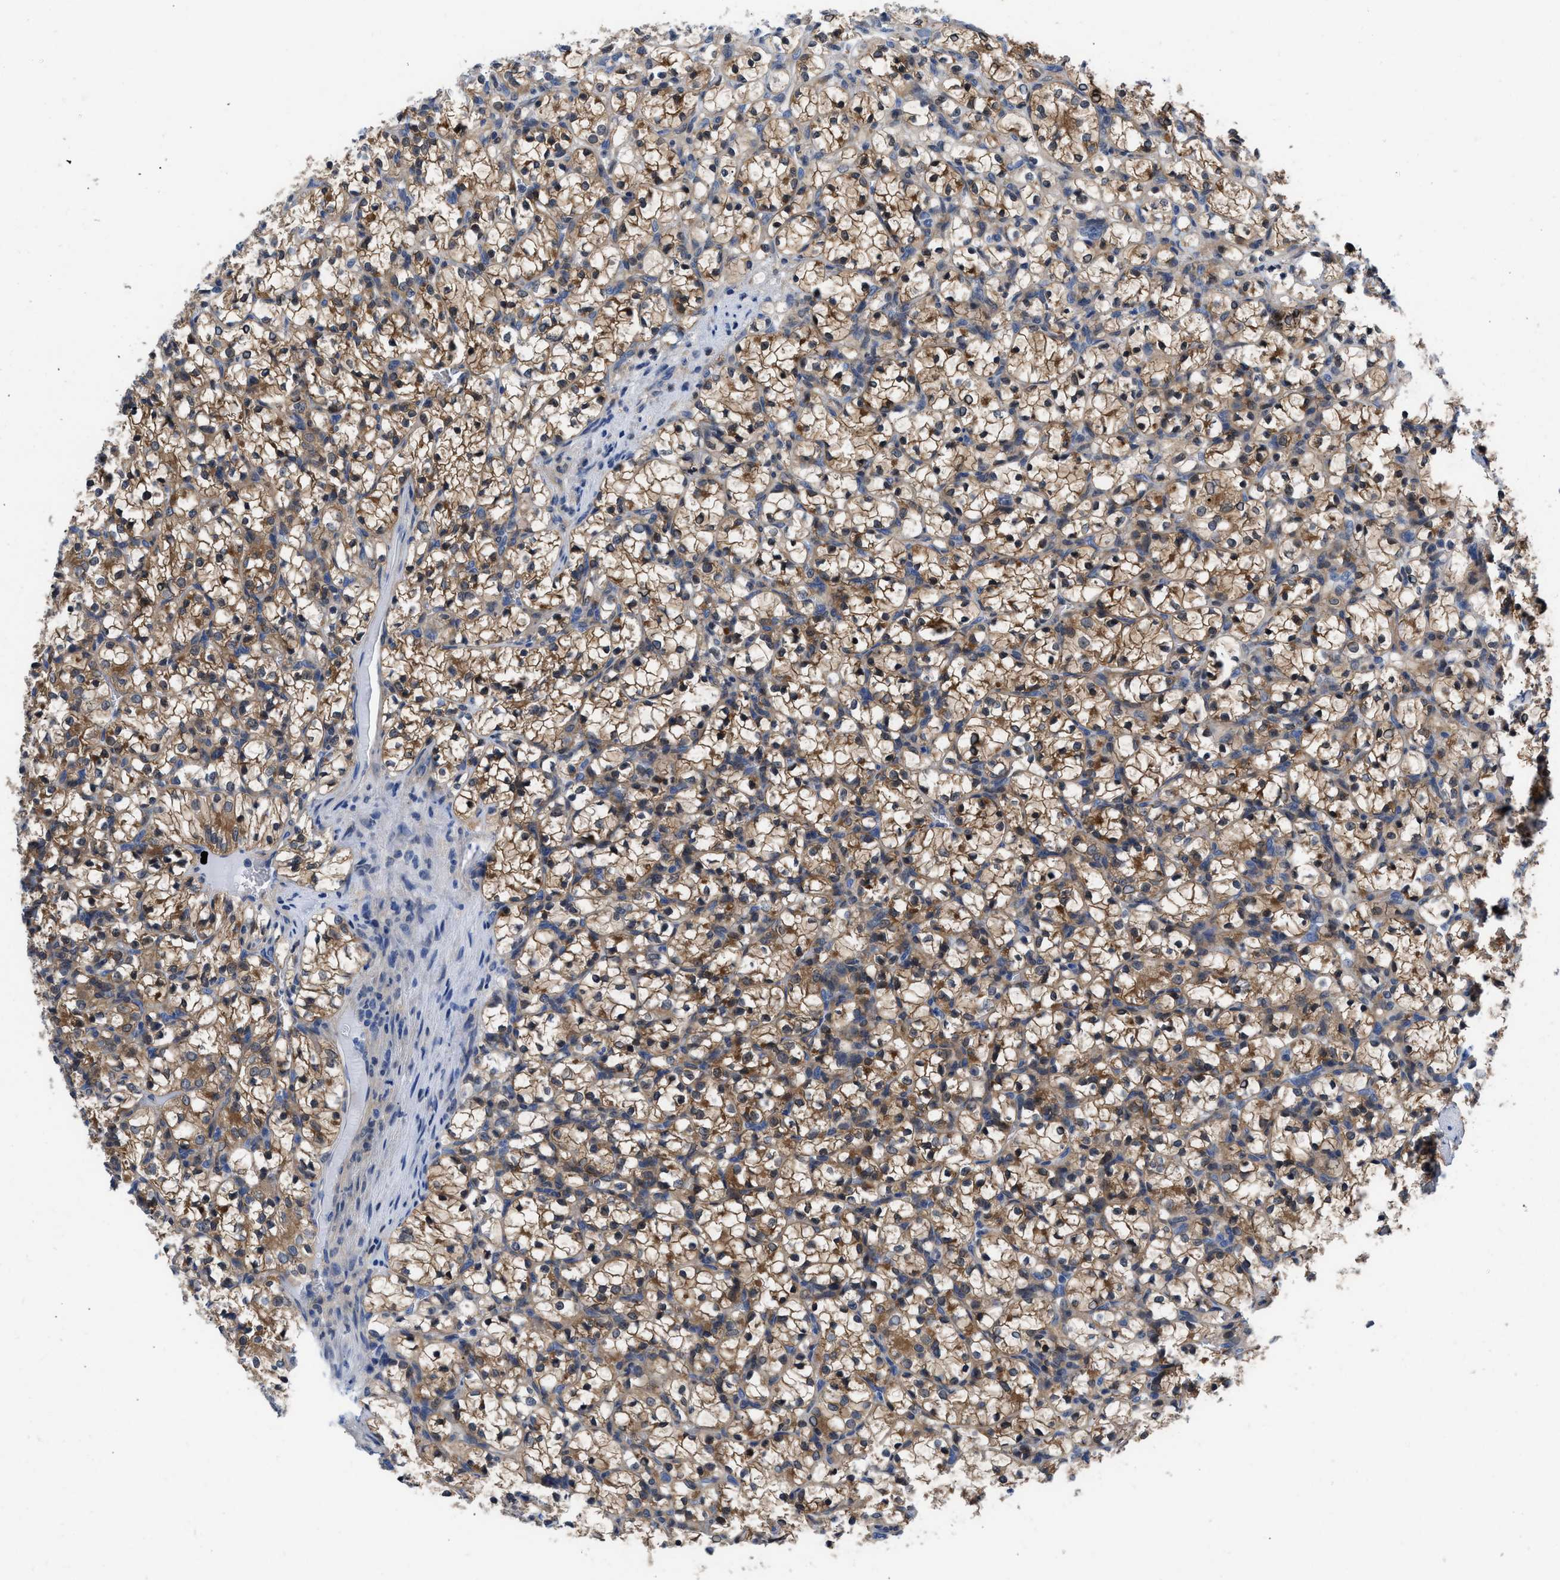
{"staining": {"intensity": "moderate", "quantity": ">75%", "location": "cytoplasmic/membranous"}, "tissue": "renal cancer", "cell_type": "Tumor cells", "image_type": "cancer", "snomed": [{"axis": "morphology", "description": "Adenocarcinoma, NOS"}, {"axis": "topography", "description": "Kidney"}], "caption": "IHC image of neoplastic tissue: human adenocarcinoma (renal) stained using immunohistochemistry (IHC) displays medium levels of moderate protein expression localized specifically in the cytoplasmic/membranous of tumor cells, appearing as a cytoplasmic/membranous brown color.", "gene": "CBR1", "patient": {"sex": "female", "age": 69}}